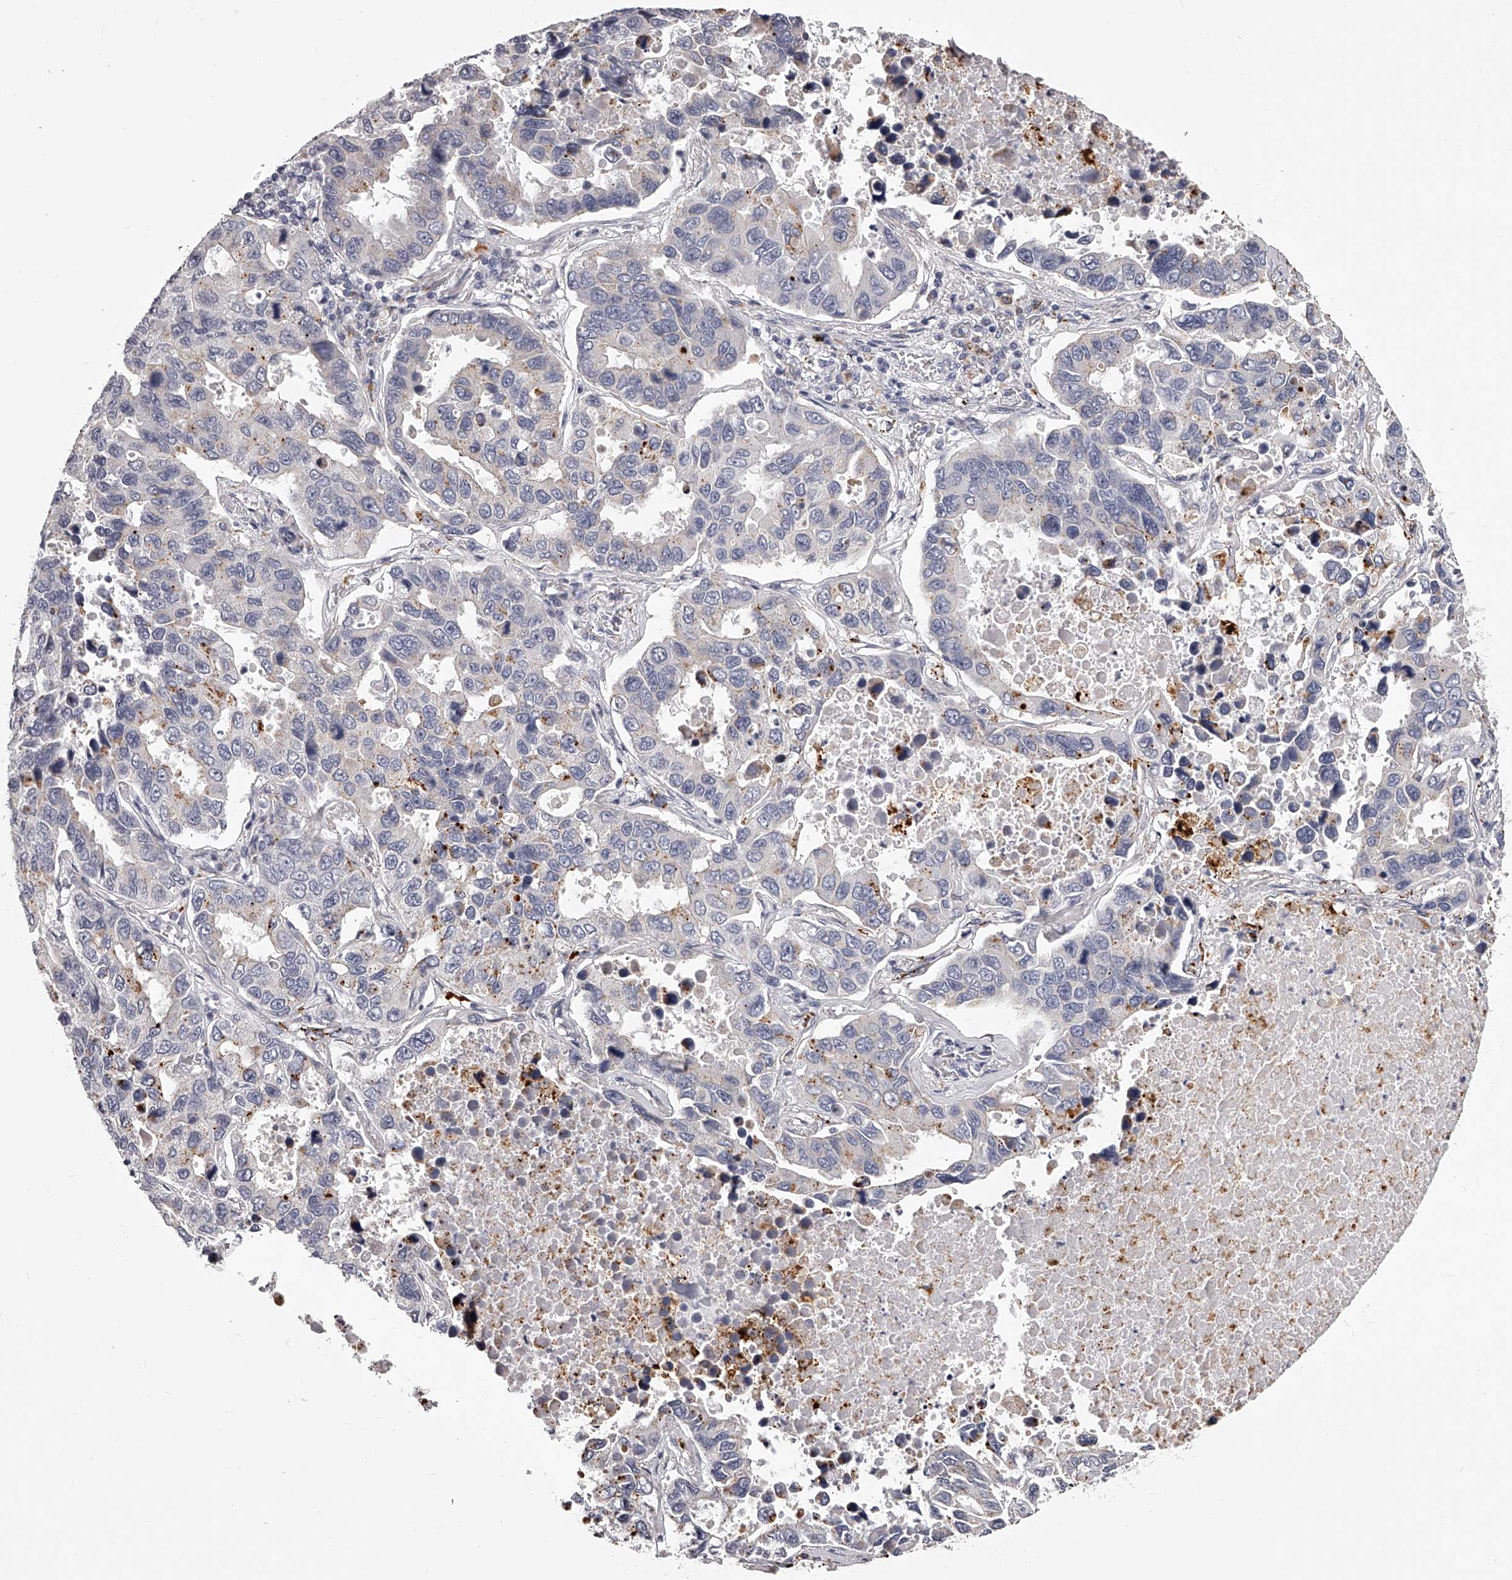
{"staining": {"intensity": "negative", "quantity": "none", "location": "none"}, "tissue": "lung cancer", "cell_type": "Tumor cells", "image_type": "cancer", "snomed": [{"axis": "morphology", "description": "Adenocarcinoma, NOS"}, {"axis": "topography", "description": "Lung"}], "caption": "Protein analysis of lung cancer (adenocarcinoma) exhibits no significant expression in tumor cells. (DAB (3,3'-diaminobenzidine) immunohistochemistry (IHC), high magnification).", "gene": "DMRT1", "patient": {"sex": "male", "age": 64}}